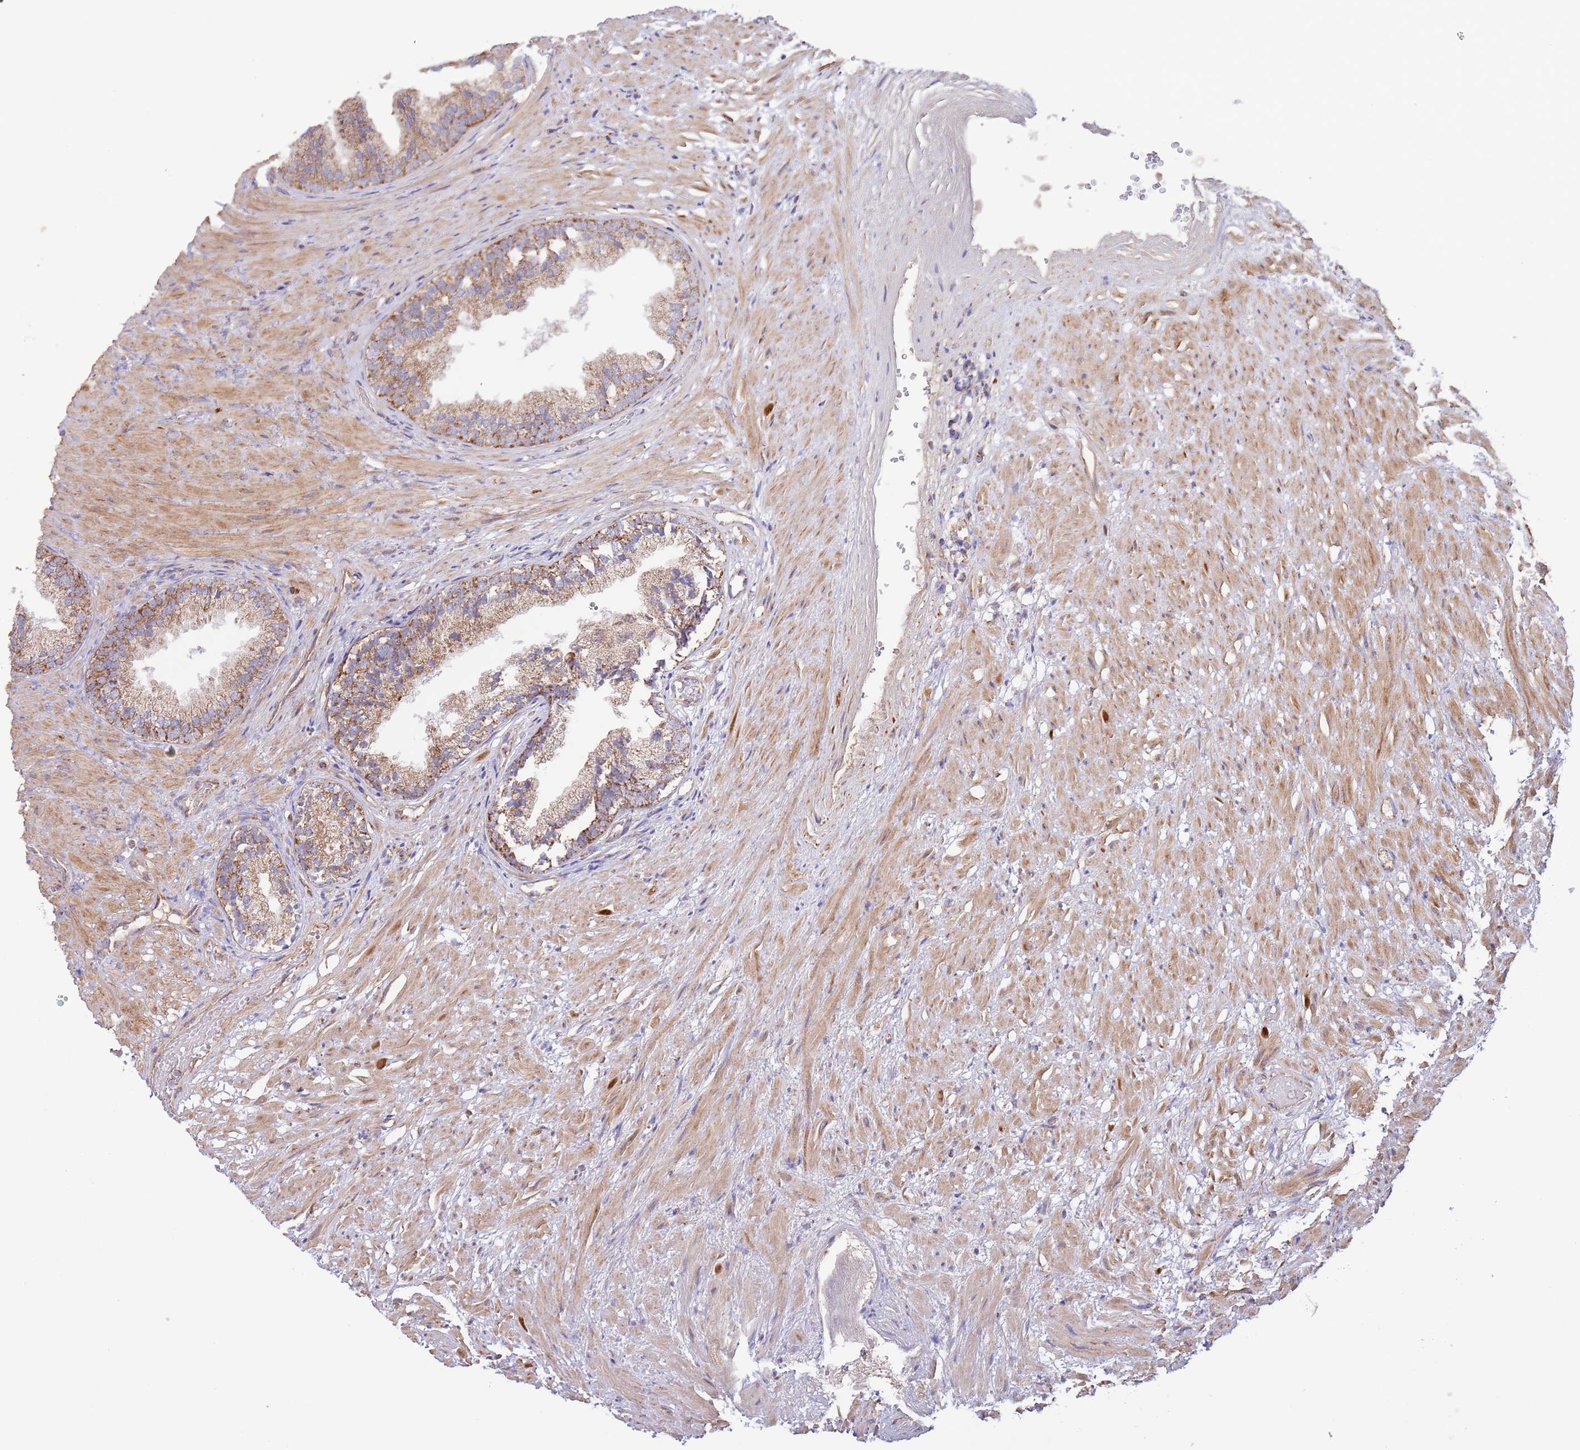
{"staining": {"intensity": "strong", "quantity": ">75%", "location": "cytoplasmic/membranous"}, "tissue": "prostate", "cell_type": "Glandular cells", "image_type": "normal", "snomed": [{"axis": "morphology", "description": "Normal tissue, NOS"}, {"axis": "topography", "description": "Prostate"}], "caption": "Protein expression analysis of unremarkable prostate exhibits strong cytoplasmic/membranous positivity in approximately >75% of glandular cells. (Brightfield microscopy of DAB IHC at high magnification).", "gene": "DNAJA3", "patient": {"sex": "male", "age": 76}}